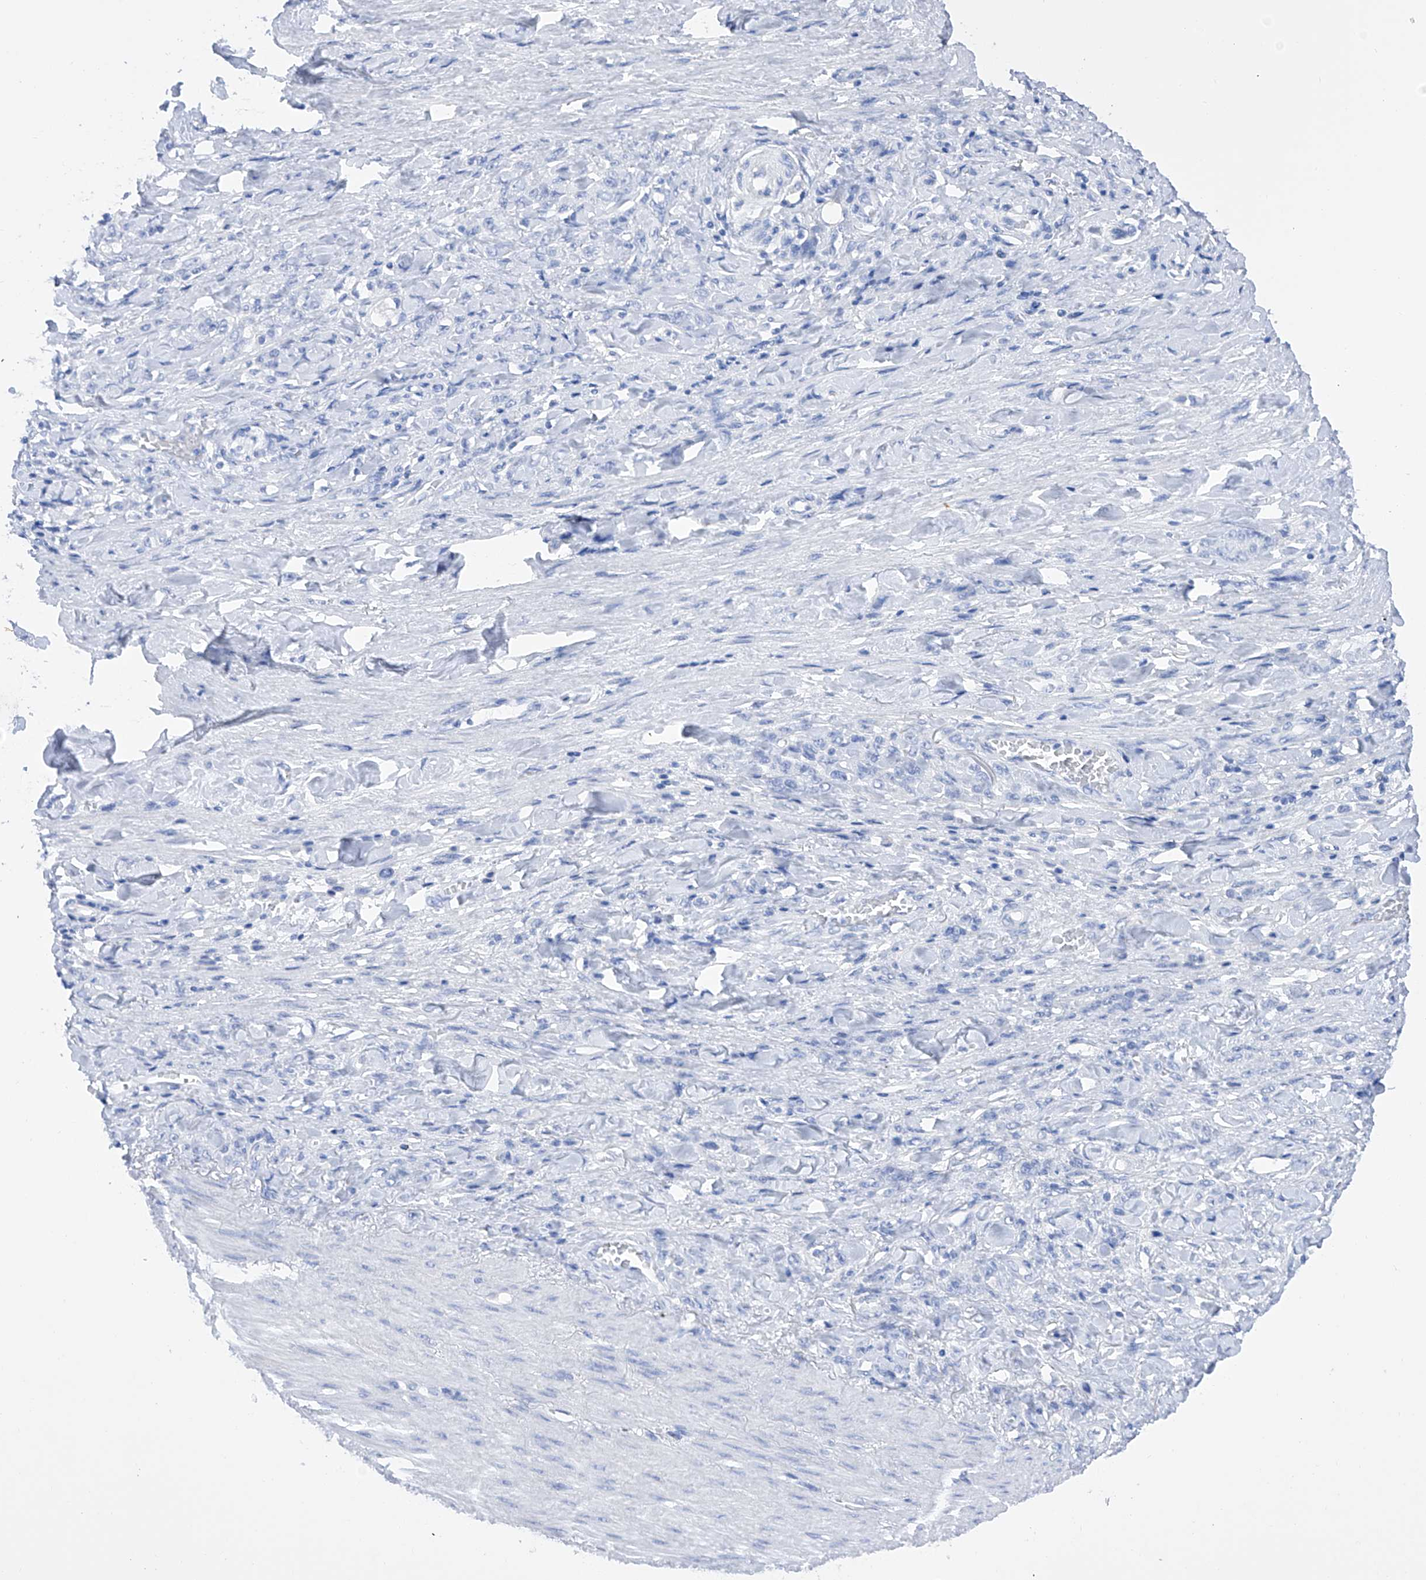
{"staining": {"intensity": "negative", "quantity": "none", "location": "none"}, "tissue": "stomach cancer", "cell_type": "Tumor cells", "image_type": "cancer", "snomed": [{"axis": "morphology", "description": "Normal tissue, NOS"}, {"axis": "morphology", "description": "Adenocarcinoma, NOS"}, {"axis": "topography", "description": "Stomach"}], "caption": "The histopathology image reveals no staining of tumor cells in adenocarcinoma (stomach).", "gene": "FLG", "patient": {"sex": "male", "age": 82}}